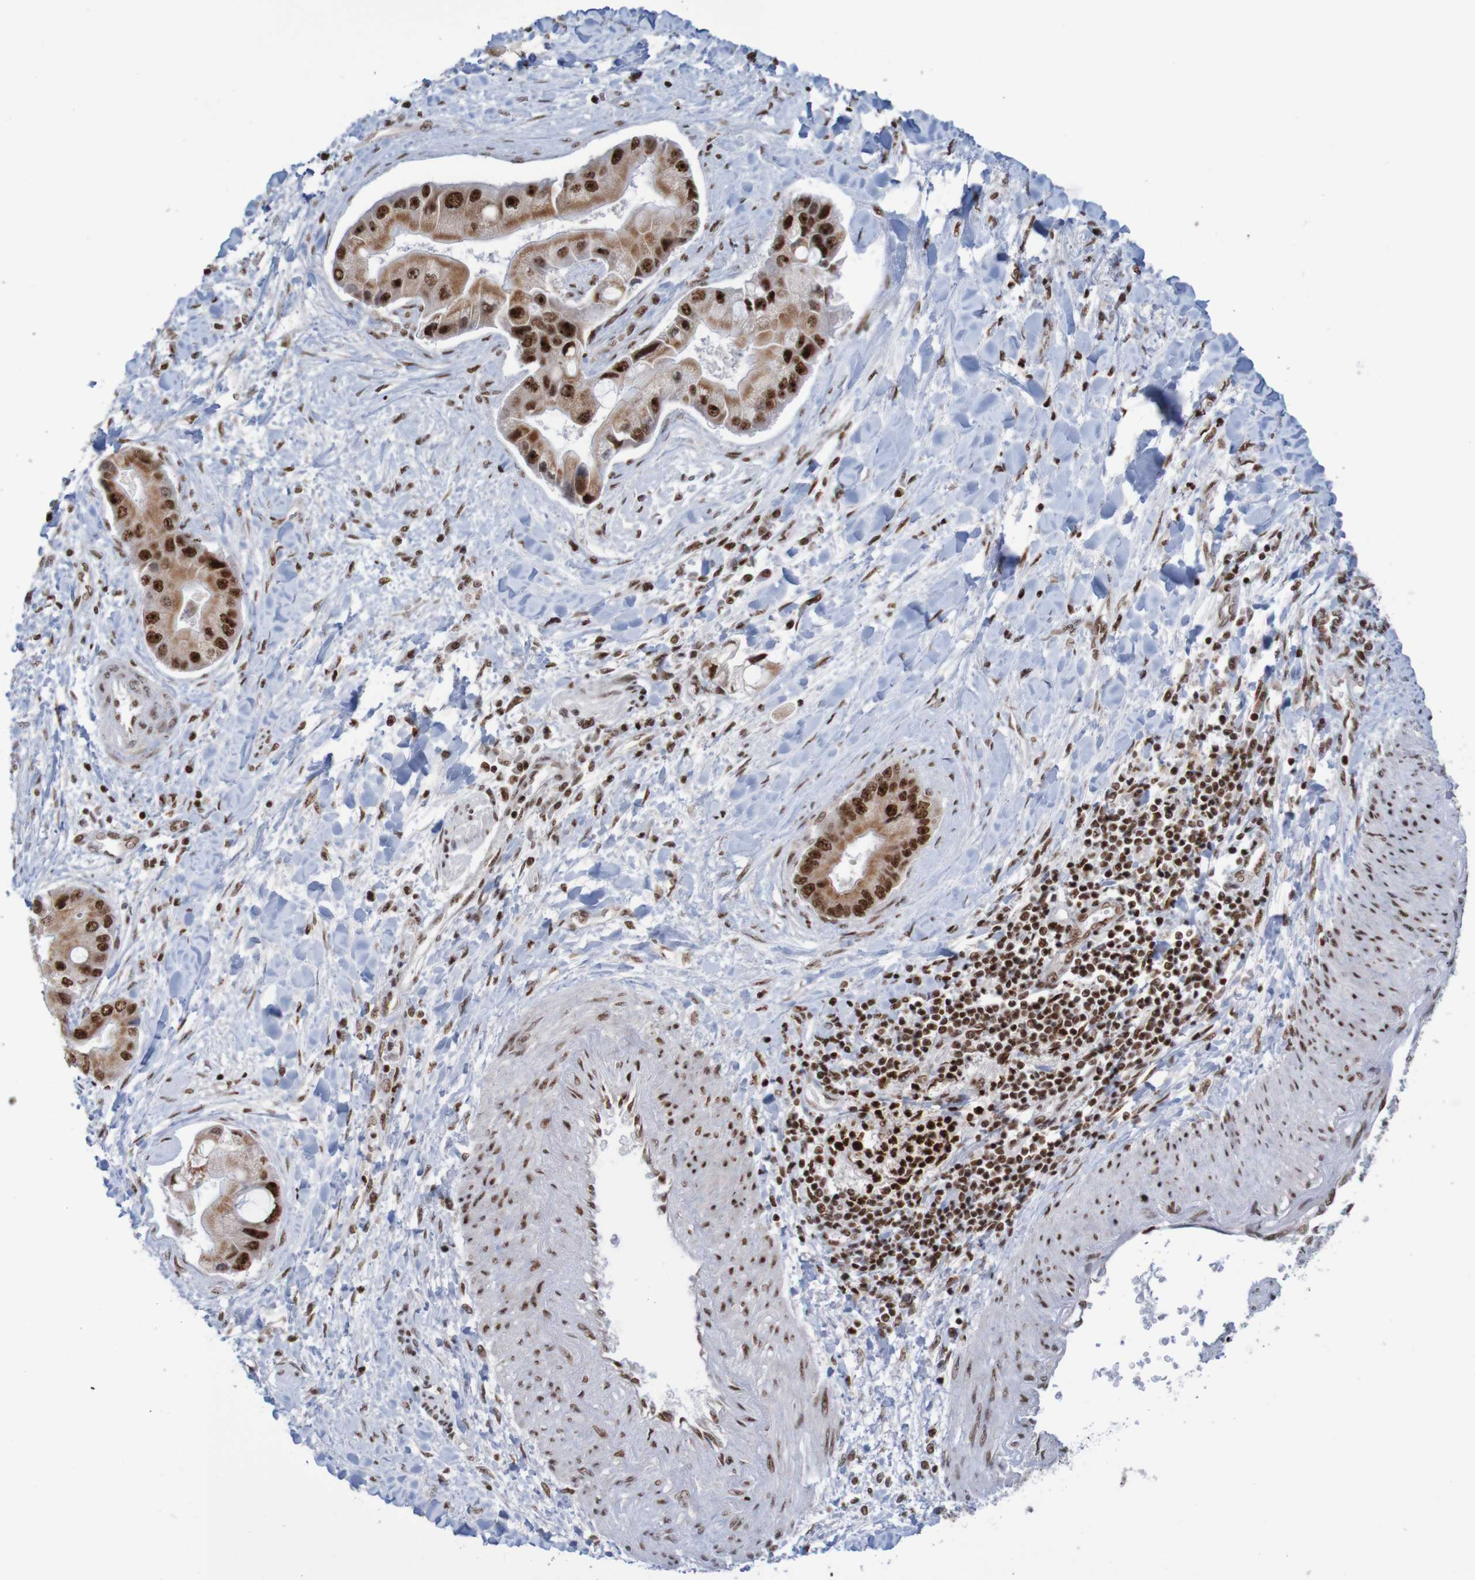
{"staining": {"intensity": "strong", "quantity": ">75%", "location": "nuclear"}, "tissue": "liver cancer", "cell_type": "Tumor cells", "image_type": "cancer", "snomed": [{"axis": "morphology", "description": "Cholangiocarcinoma"}, {"axis": "topography", "description": "Liver"}], "caption": "Cholangiocarcinoma (liver) stained with IHC displays strong nuclear expression in approximately >75% of tumor cells.", "gene": "THRAP3", "patient": {"sex": "male", "age": 50}}